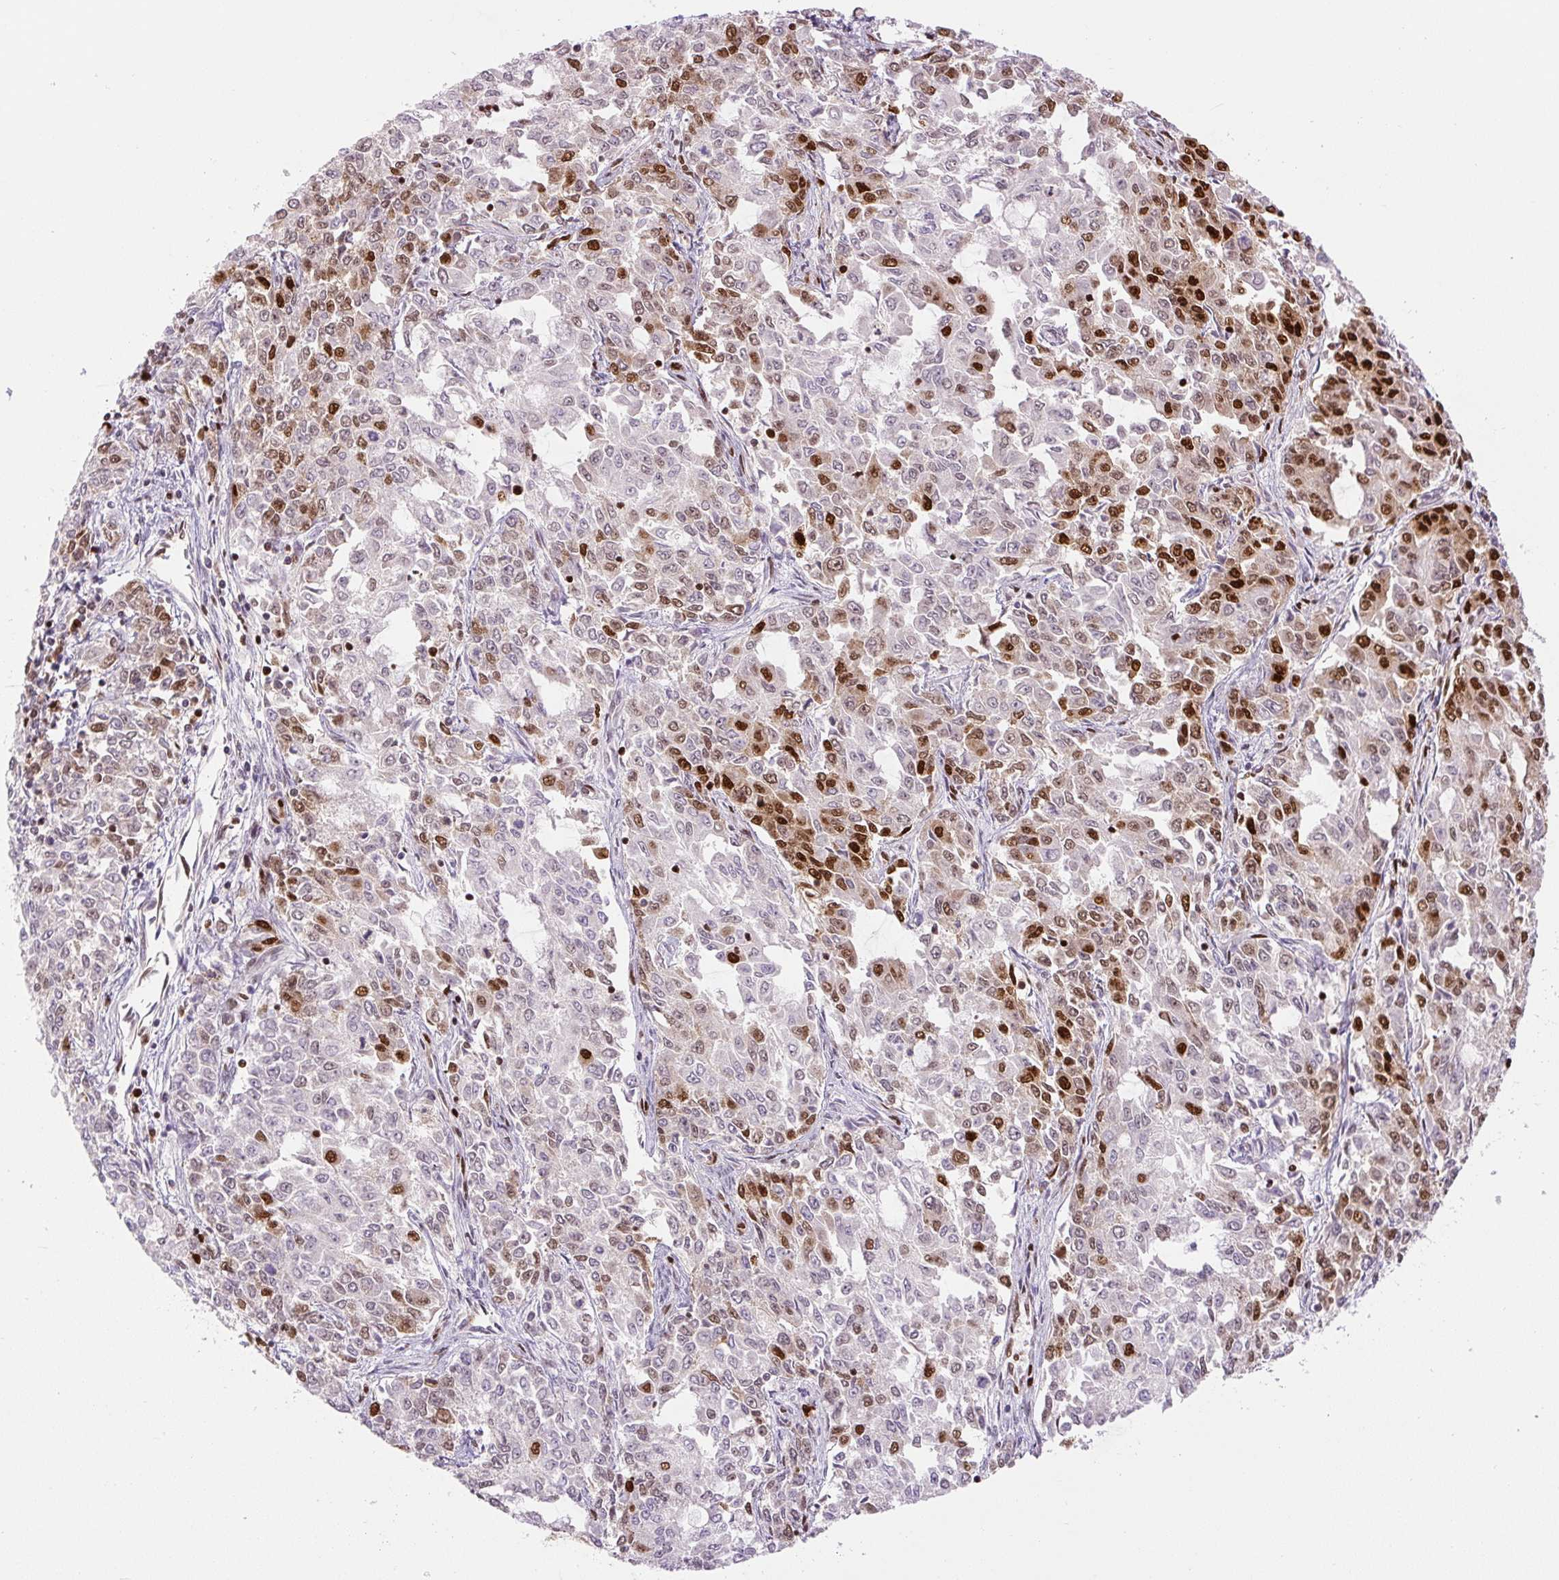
{"staining": {"intensity": "strong", "quantity": "25%-75%", "location": "nuclear"}, "tissue": "endometrial cancer", "cell_type": "Tumor cells", "image_type": "cancer", "snomed": [{"axis": "morphology", "description": "Adenocarcinoma, NOS"}, {"axis": "topography", "description": "Endometrium"}], "caption": "Protein expression analysis of endometrial cancer (adenocarcinoma) displays strong nuclear staining in approximately 25%-75% of tumor cells.", "gene": "FUS", "patient": {"sex": "female", "age": 50}}